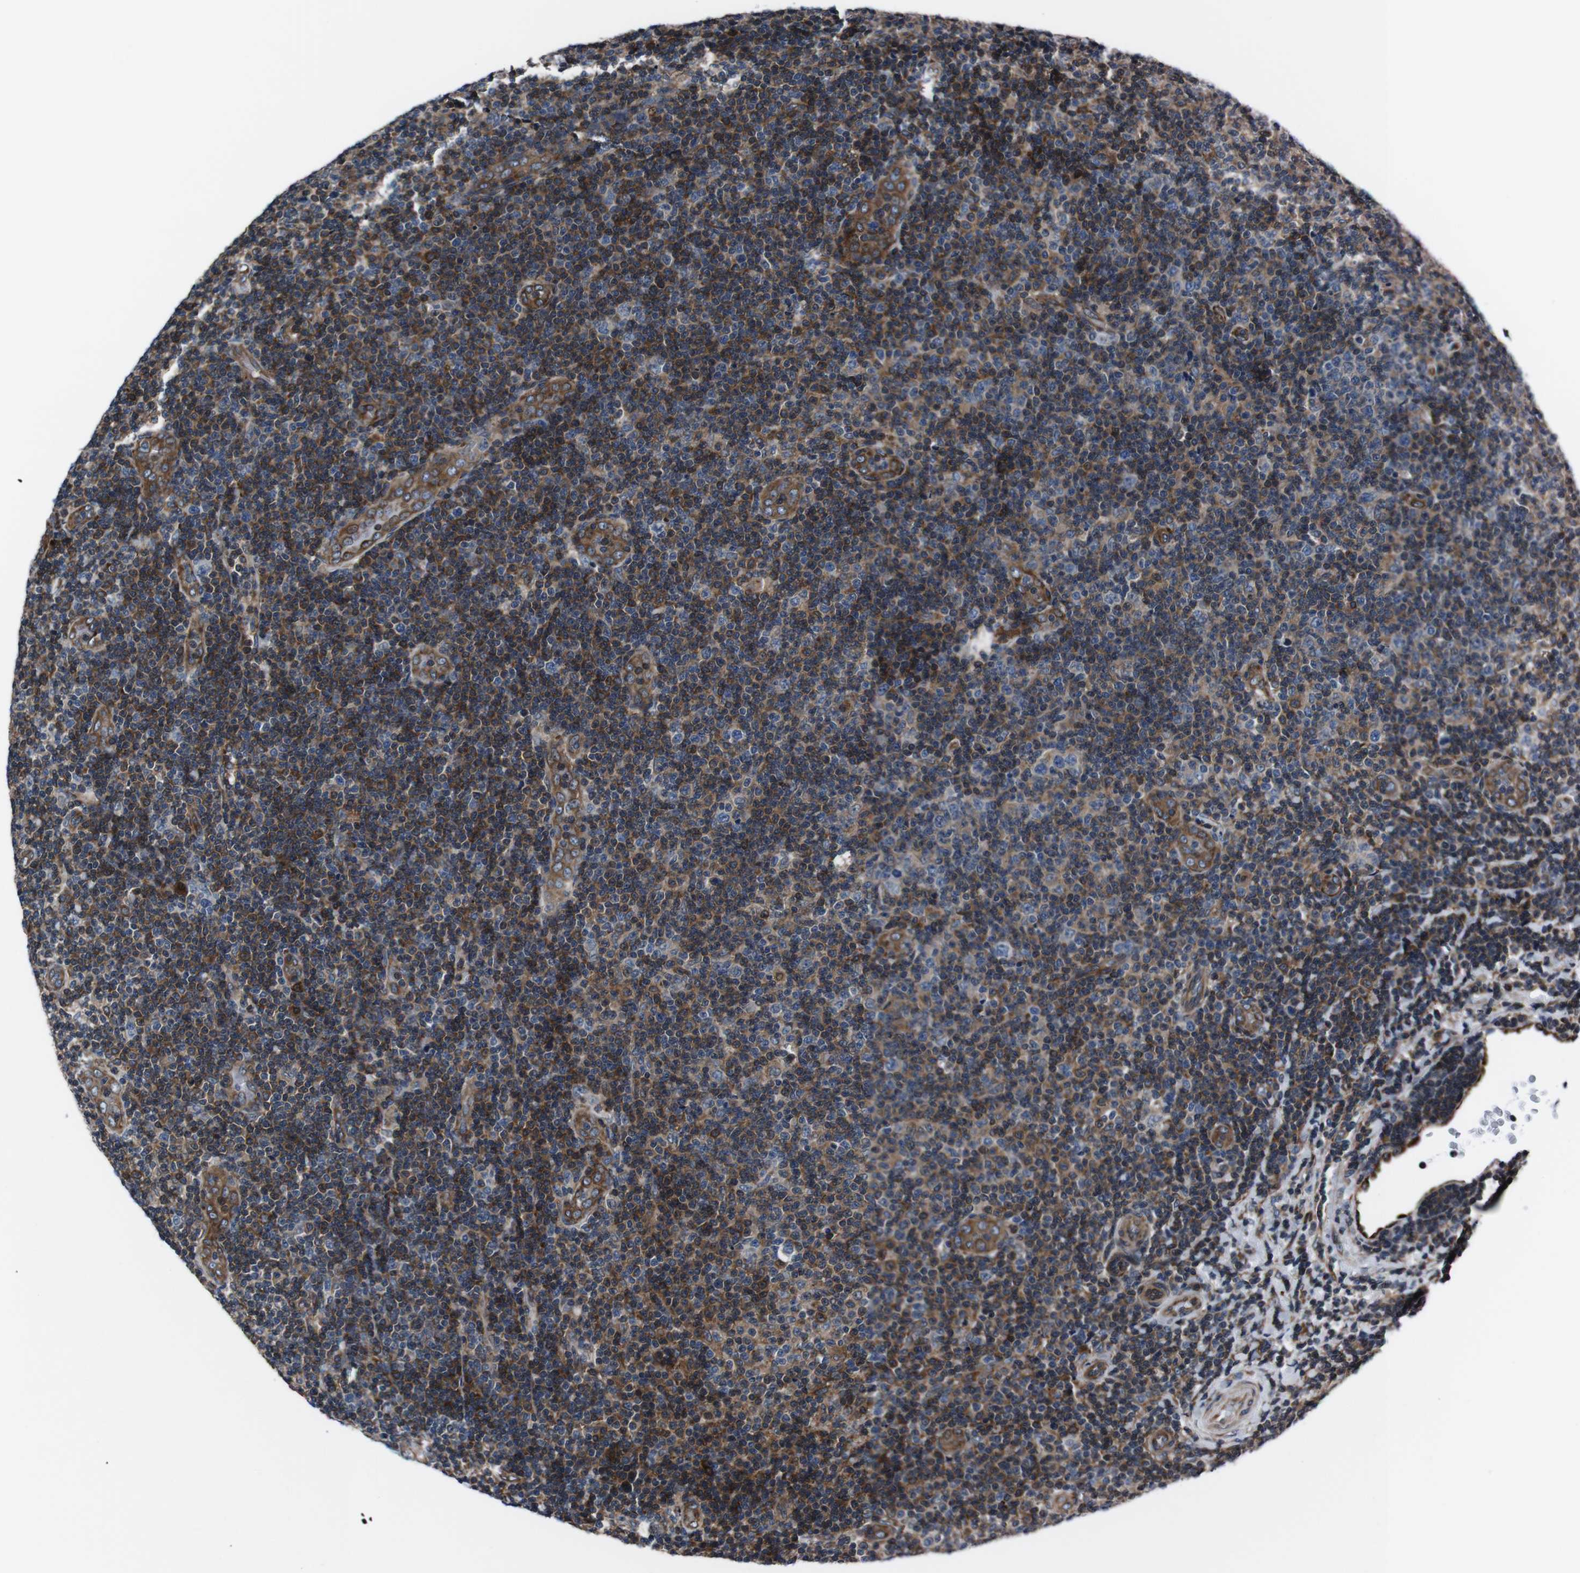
{"staining": {"intensity": "moderate", "quantity": ">75%", "location": "cytoplasmic/membranous"}, "tissue": "lymphoma", "cell_type": "Tumor cells", "image_type": "cancer", "snomed": [{"axis": "morphology", "description": "Malignant lymphoma, non-Hodgkin's type, Low grade"}, {"axis": "topography", "description": "Lymph node"}], "caption": "Immunohistochemistry image of neoplastic tissue: human malignant lymphoma, non-Hodgkin's type (low-grade) stained using IHC reveals medium levels of moderate protein expression localized specifically in the cytoplasmic/membranous of tumor cells, appearing as a cytoplasmic/membranous brown color.", "gene": "EIF4A2", "patient": {"sex": "male", "age": 83}}